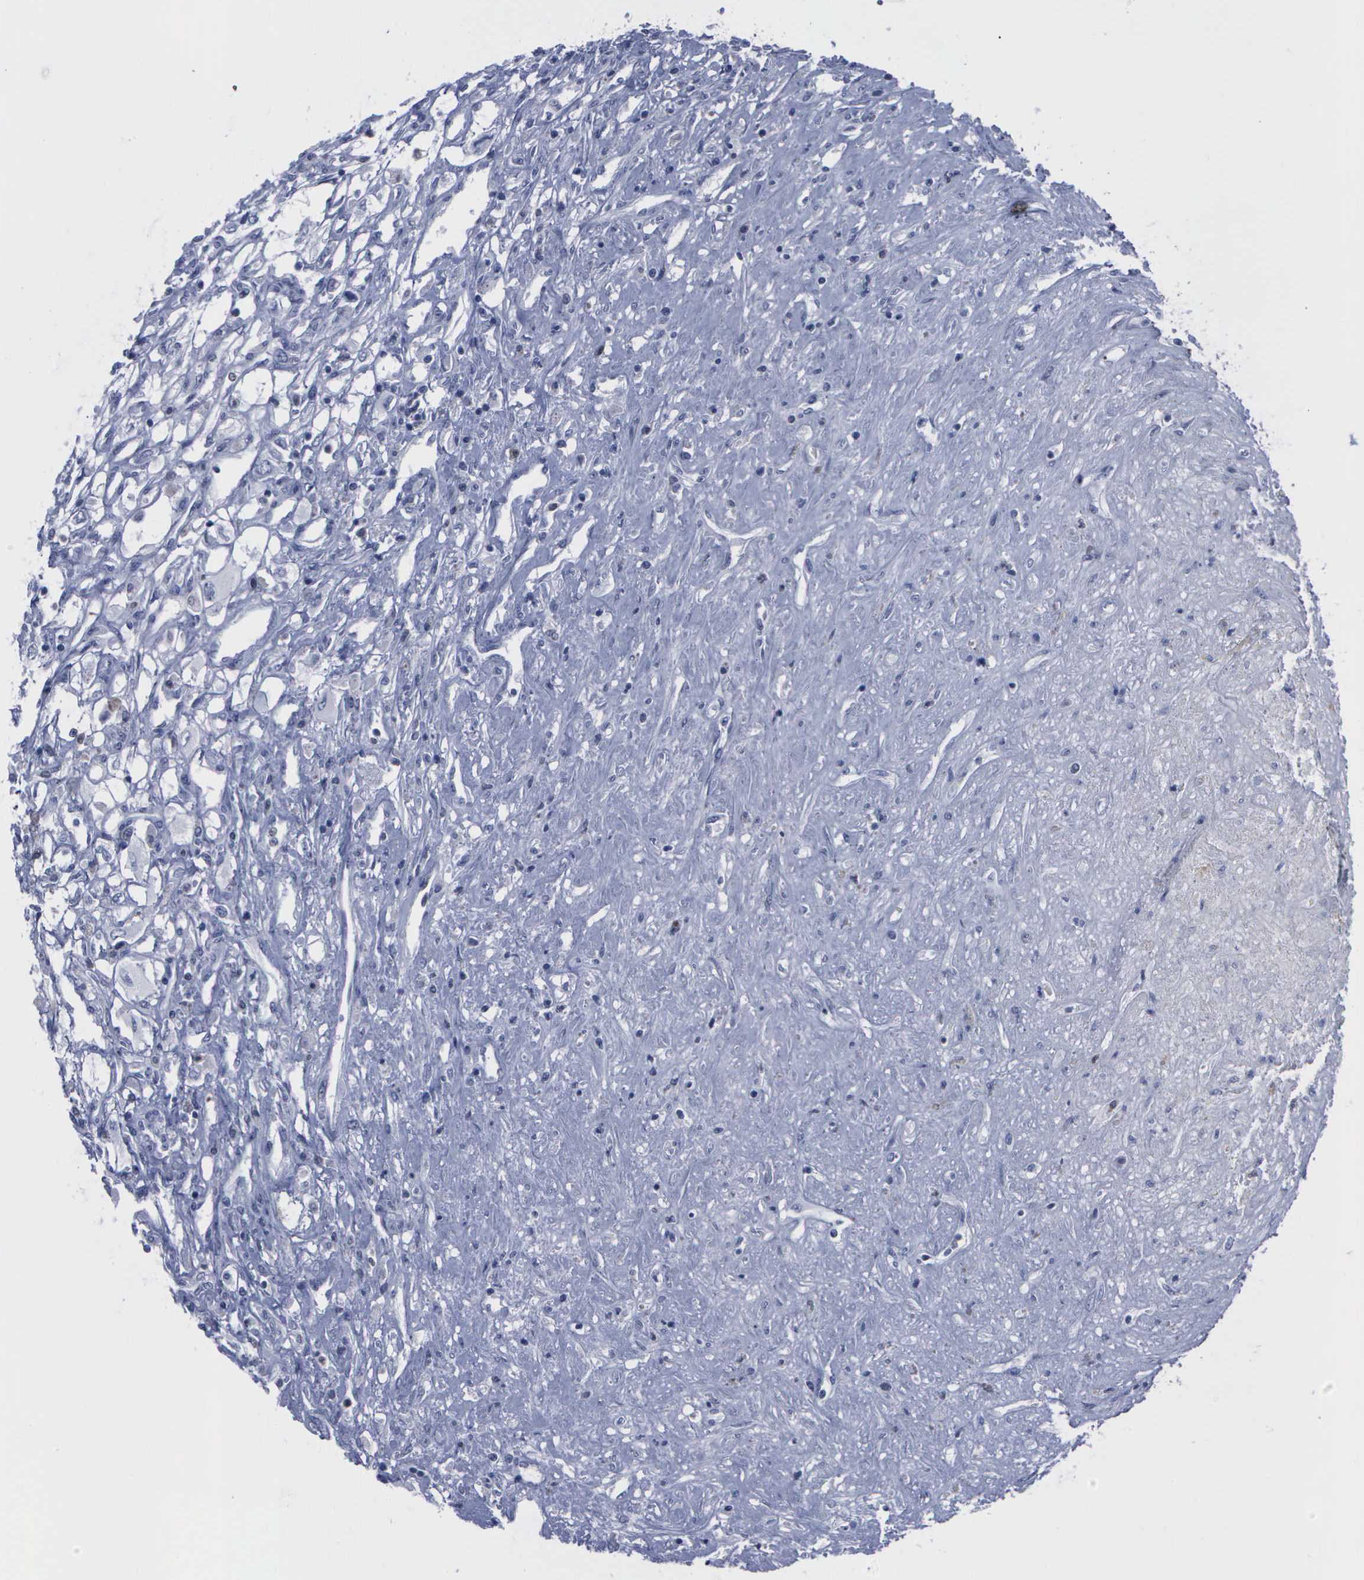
{"staining": {"intensity": "negative", "quantity": "none", "location": "none"}, "tissue": "renal cancer", "cell_type": "Tumor cells", "image_type": "cancer", "snomed": [{"axis": "morphology", "description": "Adenocarcinoma, NOS"}, {"axis": "topography", "description": "Kidney"}], "caption": "This is a micrograph of immunohistochemistry (IHC) staining of adenocarcinoma (renal), which shows no expression in tumor cells. (Brightfield microscopy of DAB (3,3'-diaminobenzidine) immunohistochemistry (IHC) at high magnification).", "gene": "CSTA", "patient": {"sex": "male", "age": 57}}